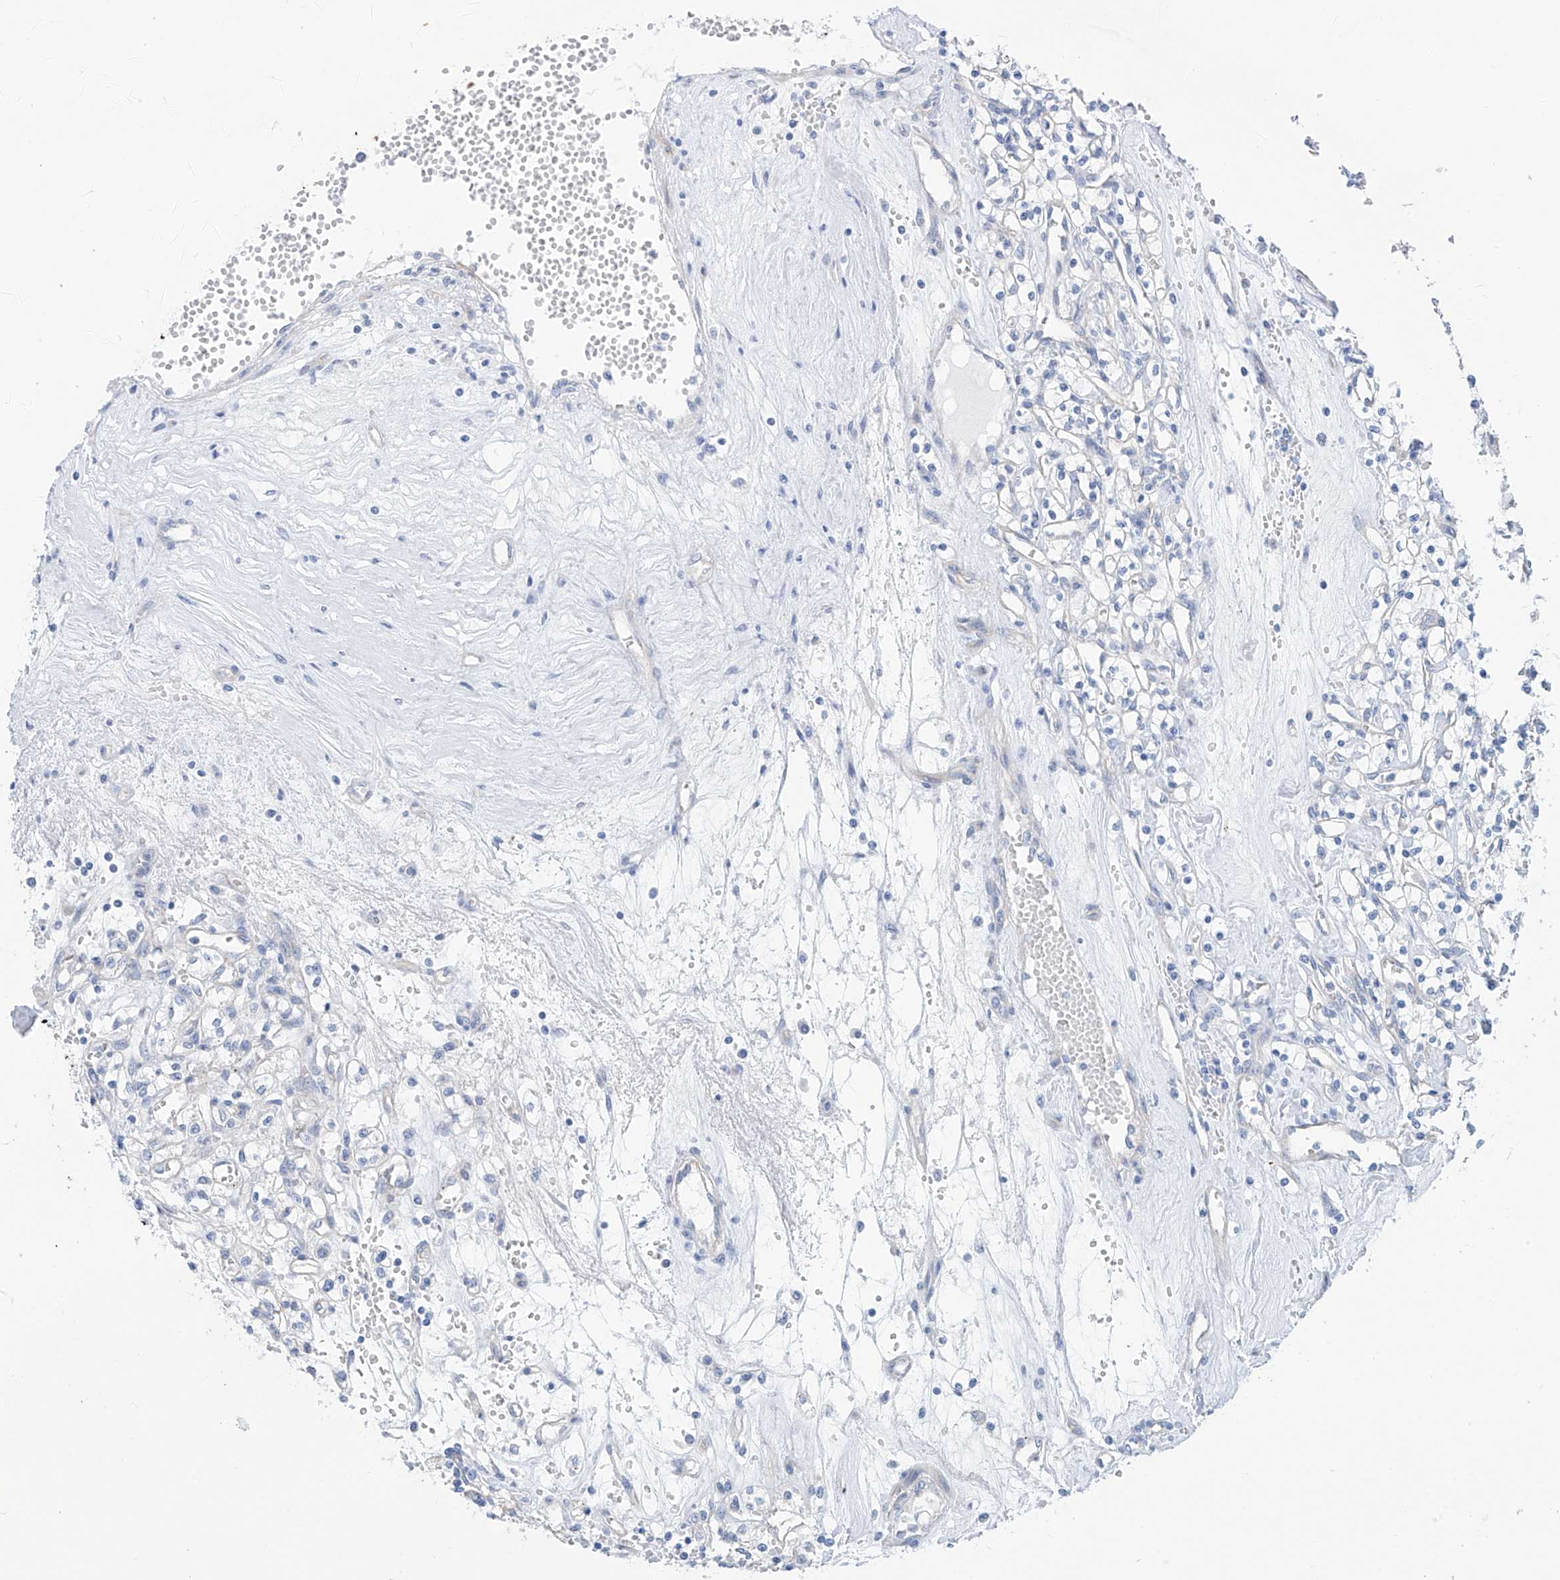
{"staining": {"intensity": "negative", "quantity": "none", "location": "none"}, "tissue": "renal cancer", "cell_type": "Tumor cells", "image_type": "cancer", "snomed": [{"axis": "morphology", "description": "Adenocarcinoma, NOS"}, {"axis": "topography", "description": "Kidney"}], "caption": "The IHC micrograph has no significant positivity in tumor cells of renal cancer (adenocarcinoma) tissue.", "gene": "PIK3C2B", "patient": {"sex": "female", "age": 59}}